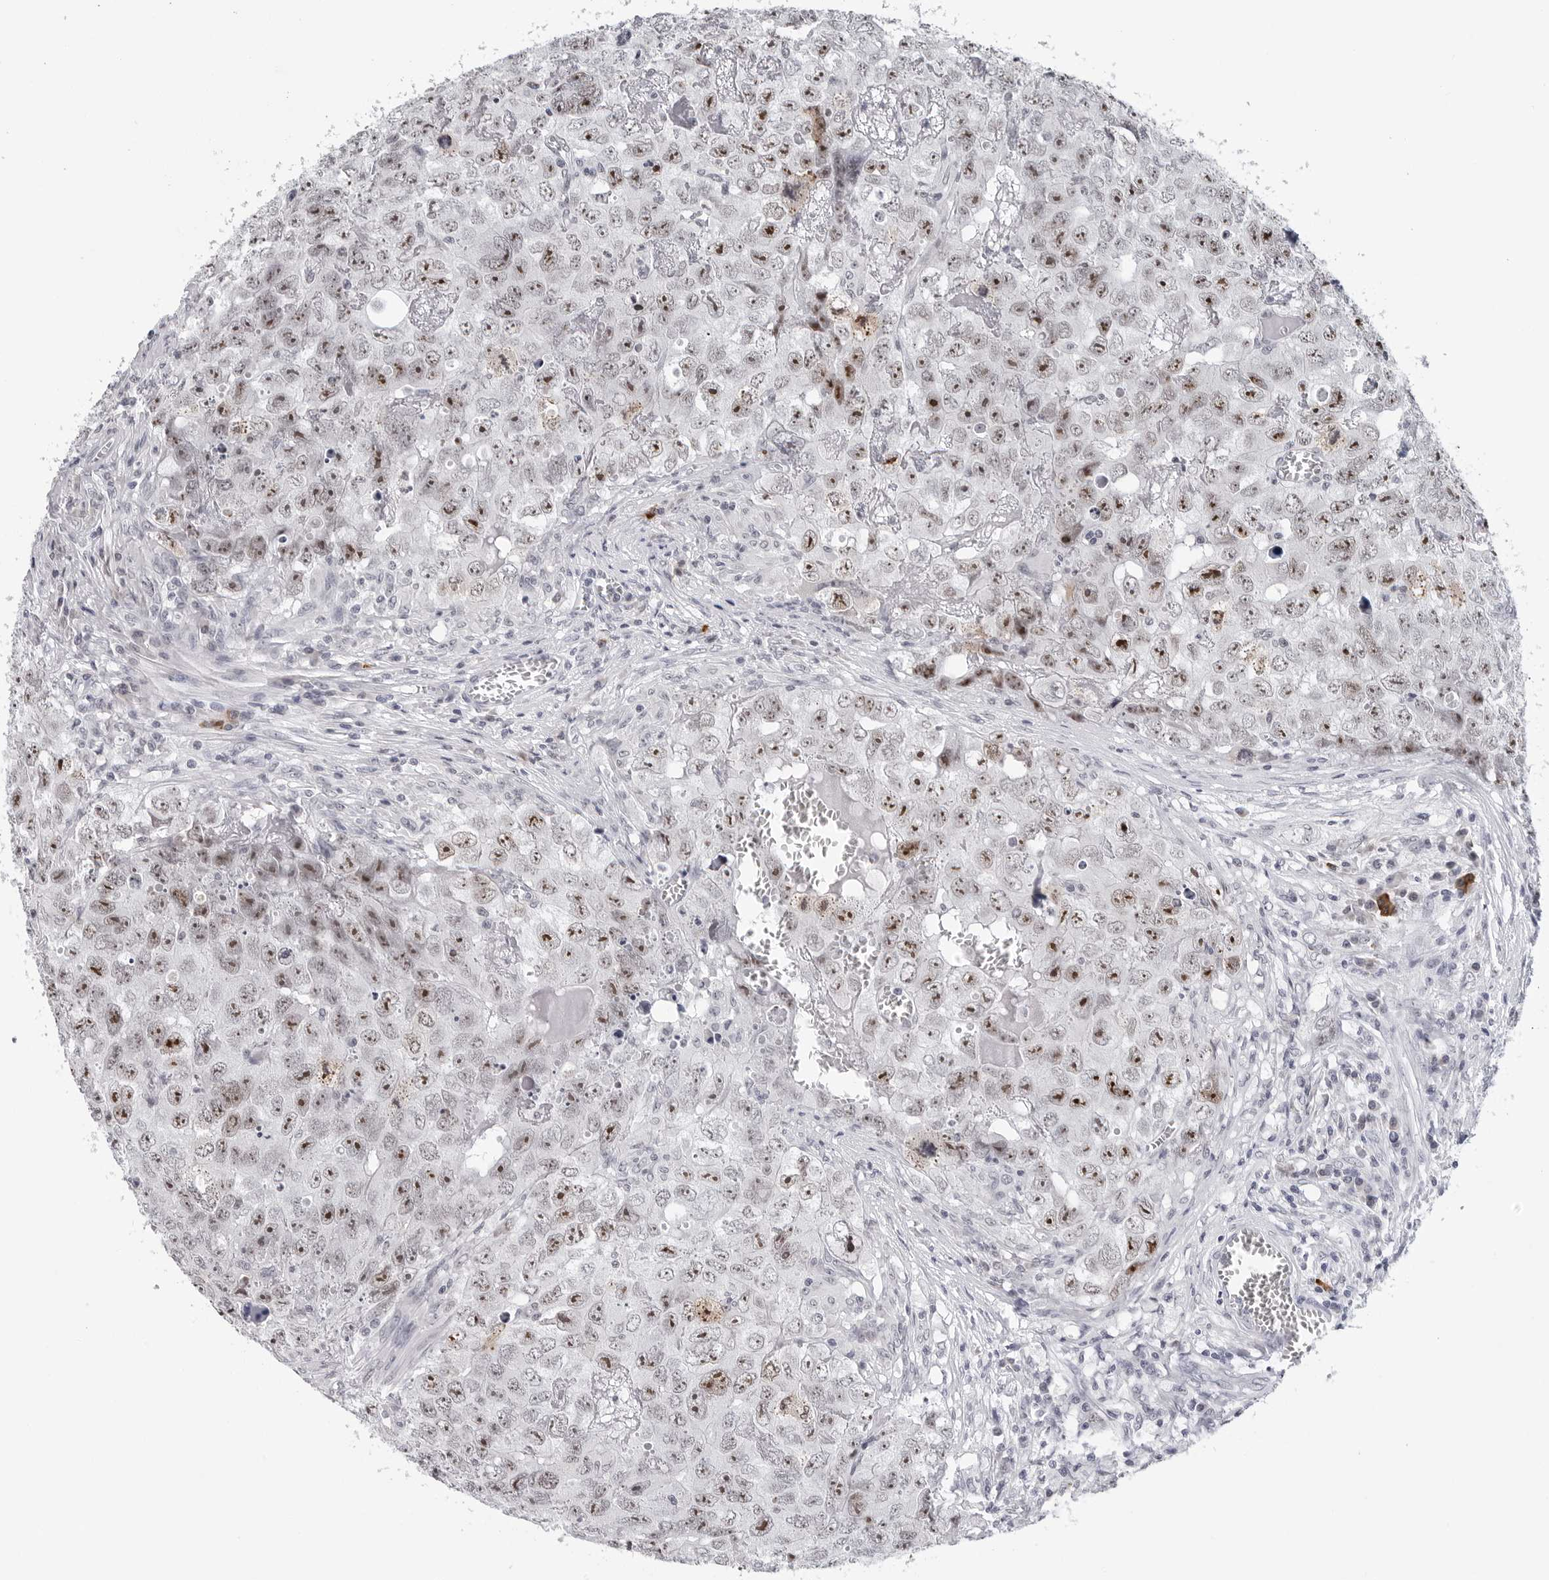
{"staining": {"intensity": "strong", "quantity": "25%-75%", "location": "nuclear"}, "tissue": "testis cancer", "cell_type": "Tumor cells", "image_type": "cancer", "snomed": [{"axis": "morphology", "description": "Seminoma, NOS"}, {"axis": "morphology", "description": "Carcinoma, Embryonal, NOS"}, {"axis": "topography", "description": "Testis"}], "caption": "Testis cancer (embryonal carcinoma) tissue exhibits strong nuclear expression in about 25%-75% of tumor cells", "gene": "GNL2", "patient": {"sex": "male", "age": 43}}